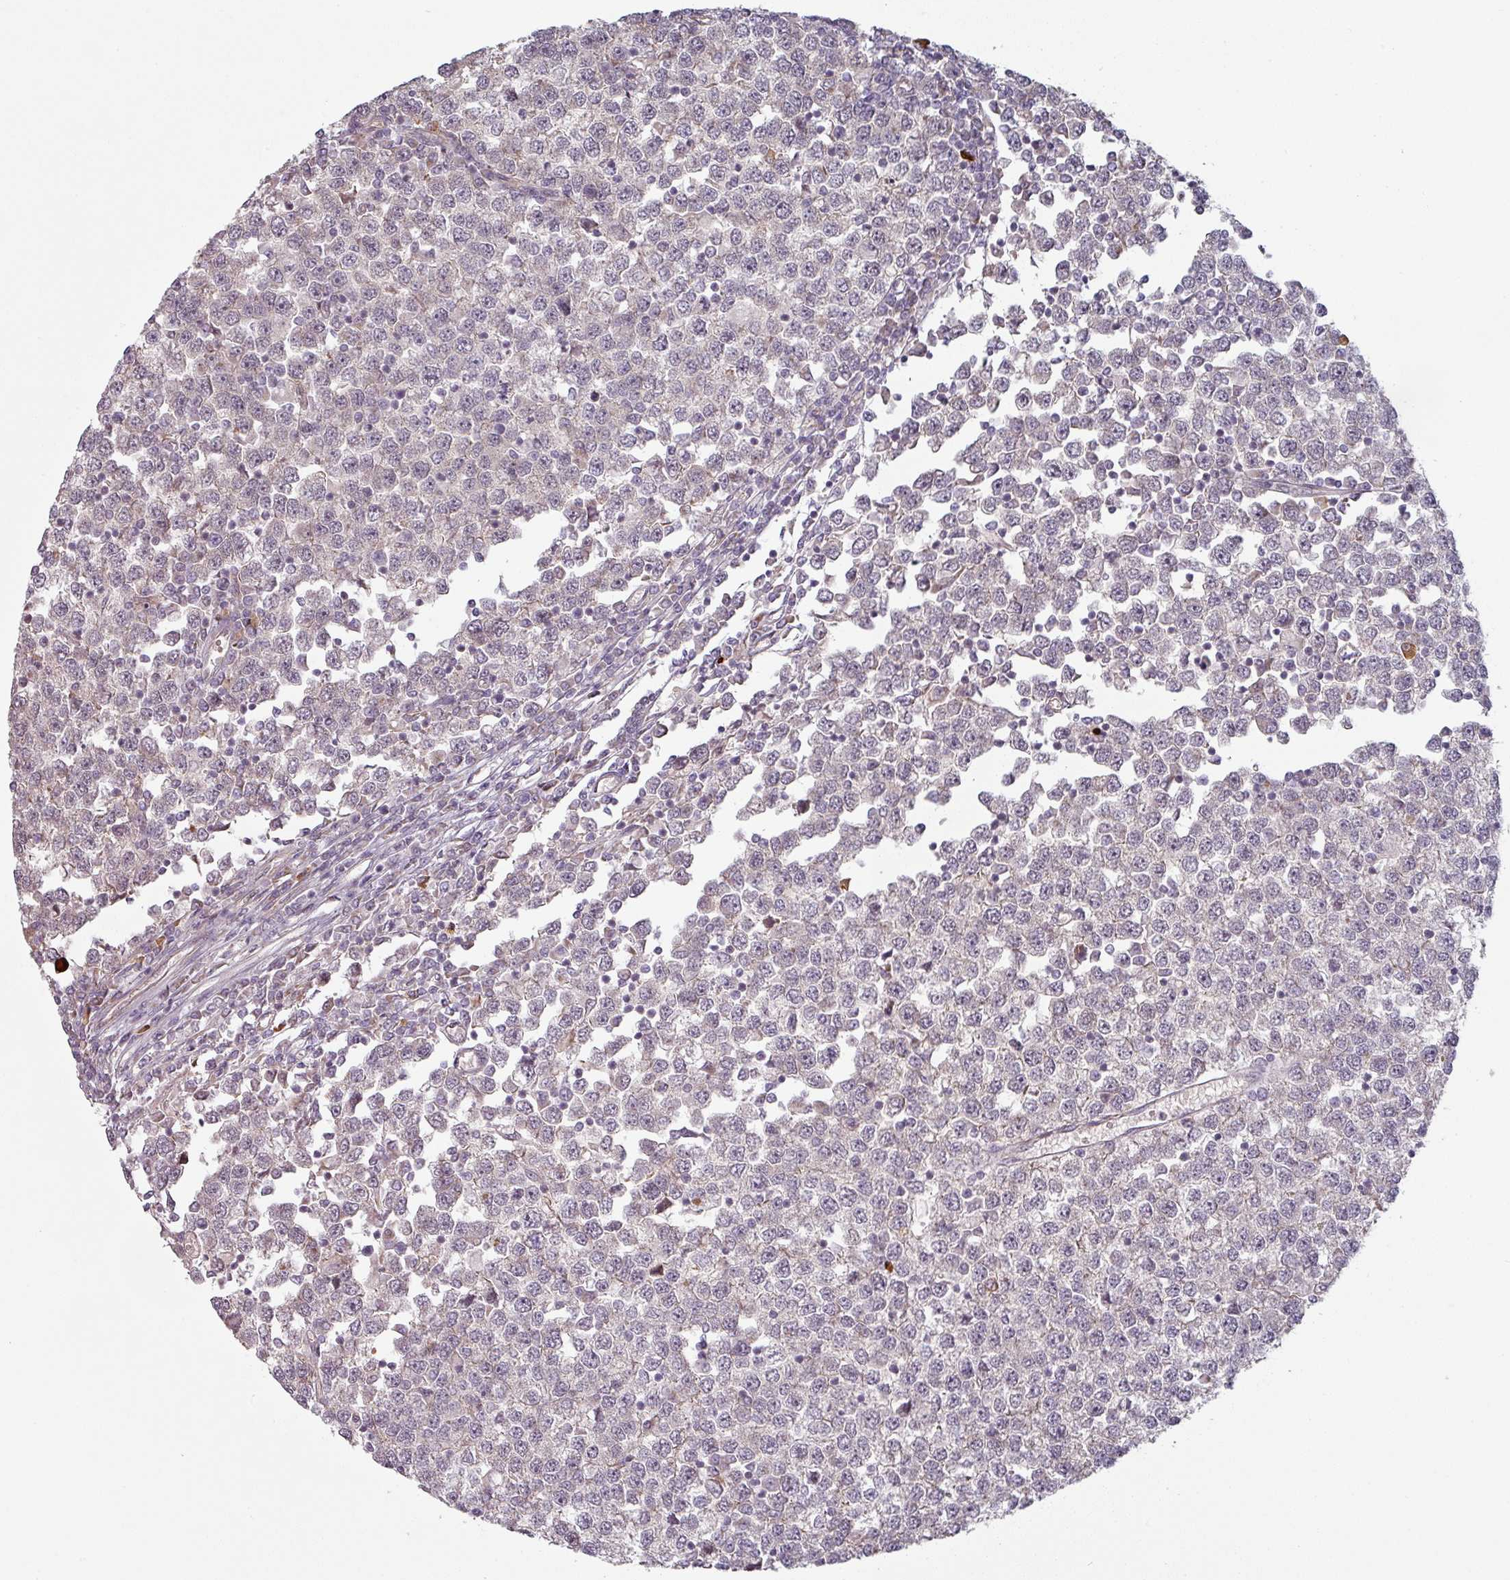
{"staining": {"intensity": "negative", "quantity": "none", "location": "none"}, "tissue": "testis cancer", "cell_type": "Tumor cells", "image_type": "cancer", "snomed": [{"axis": "morphology", "description": "Seminoma, NOS"}, {"axis": "topography", "description": "Testis"}], "caption": "This is a micrograph of immunohistochemistry (IHC) staining of testis cancer (seminoma), which shows no staining in tumor cells.", "gene": "PLEKHJ1", "patient": {"sex": "male", "age": 65}}